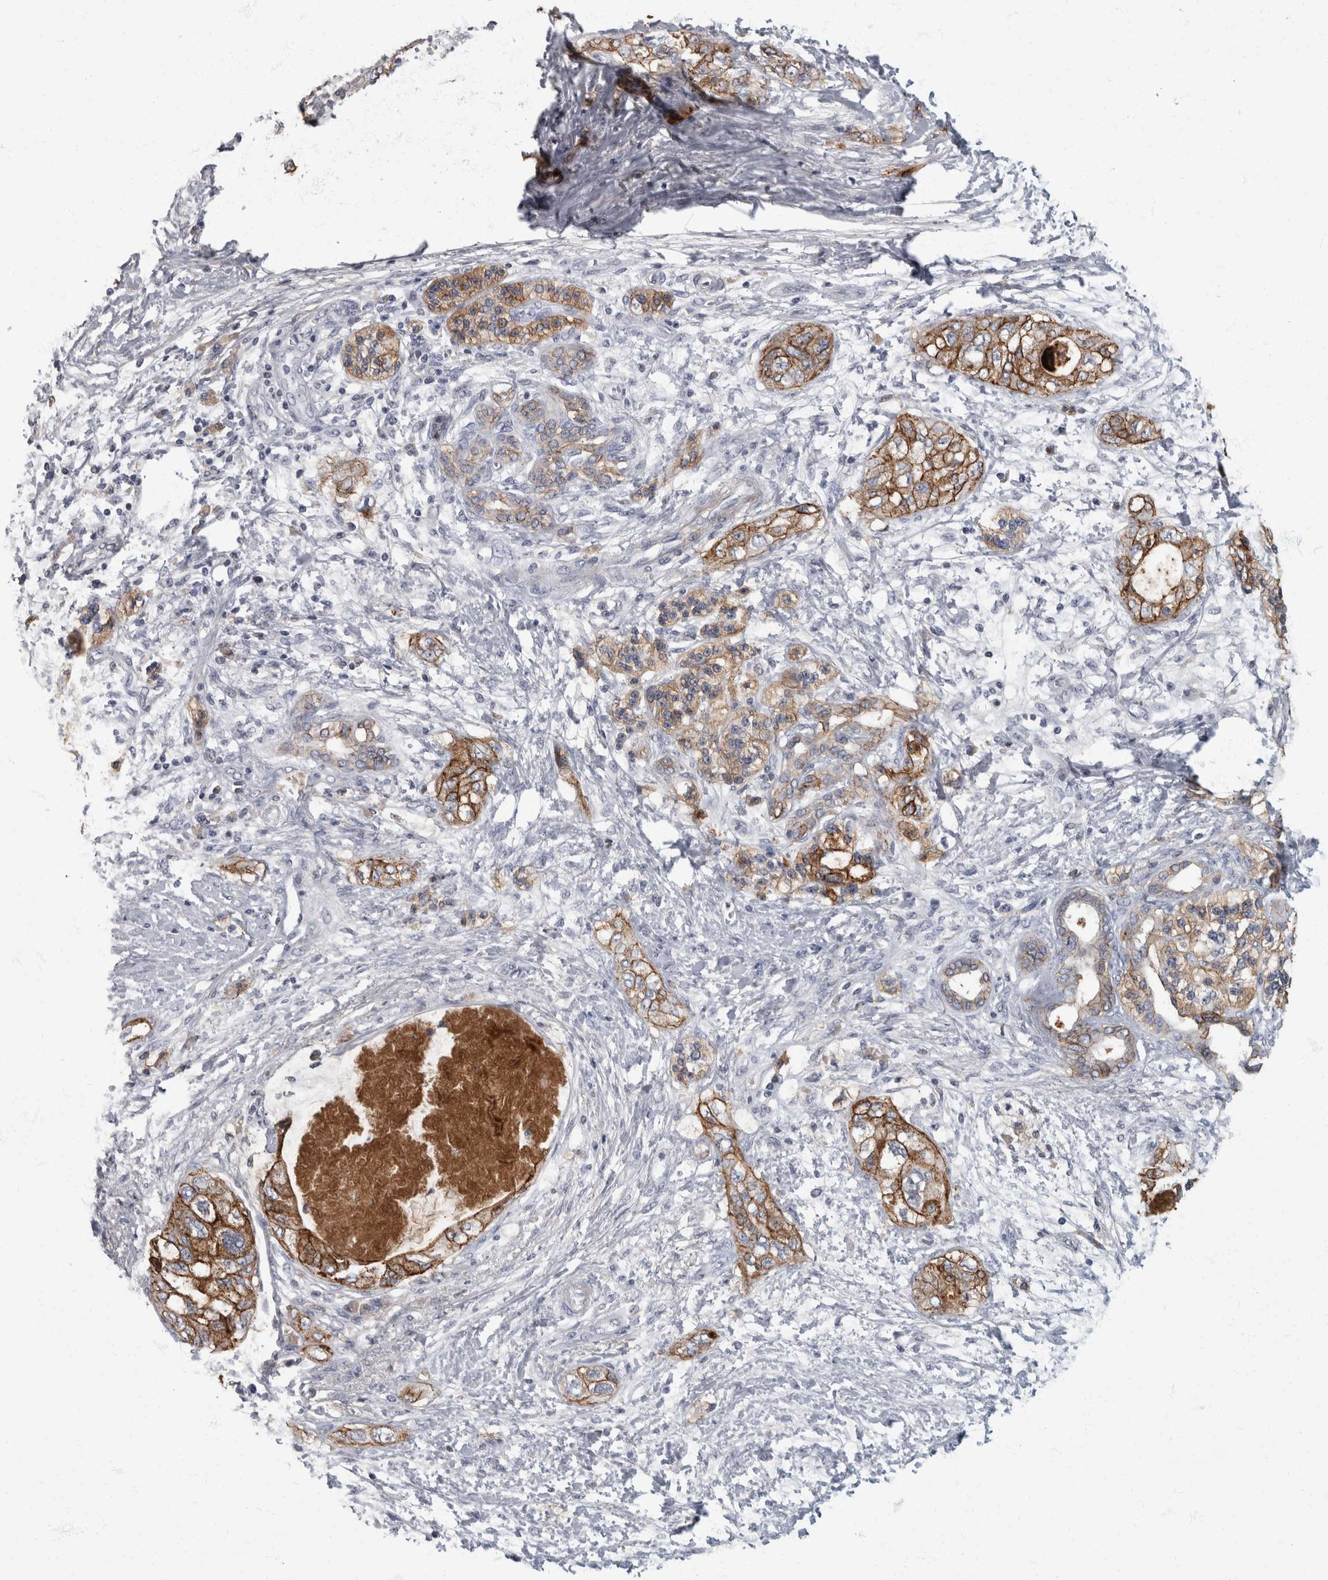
{"staining": {"intensity": "strong", "quantity": ">75%", "location": "cytoplasmic/membranous"}, "tissue": "pancreatic cancer", "cell_type": "Tumor cells", "image_type": "cancer", "snomed": [{"axis": "morphology", "description": "Adenocarcinoma, NOS"}, {"axis": "topography", "description": "Pancreas"}], "caption": "A brown stain highlights strong cytoplasmic/membranous staining of a protein in human pancreatic adenocarcinoma tumor cells.", "gene": "DSG2", "patient": {"sex": "male", "age": 70}}